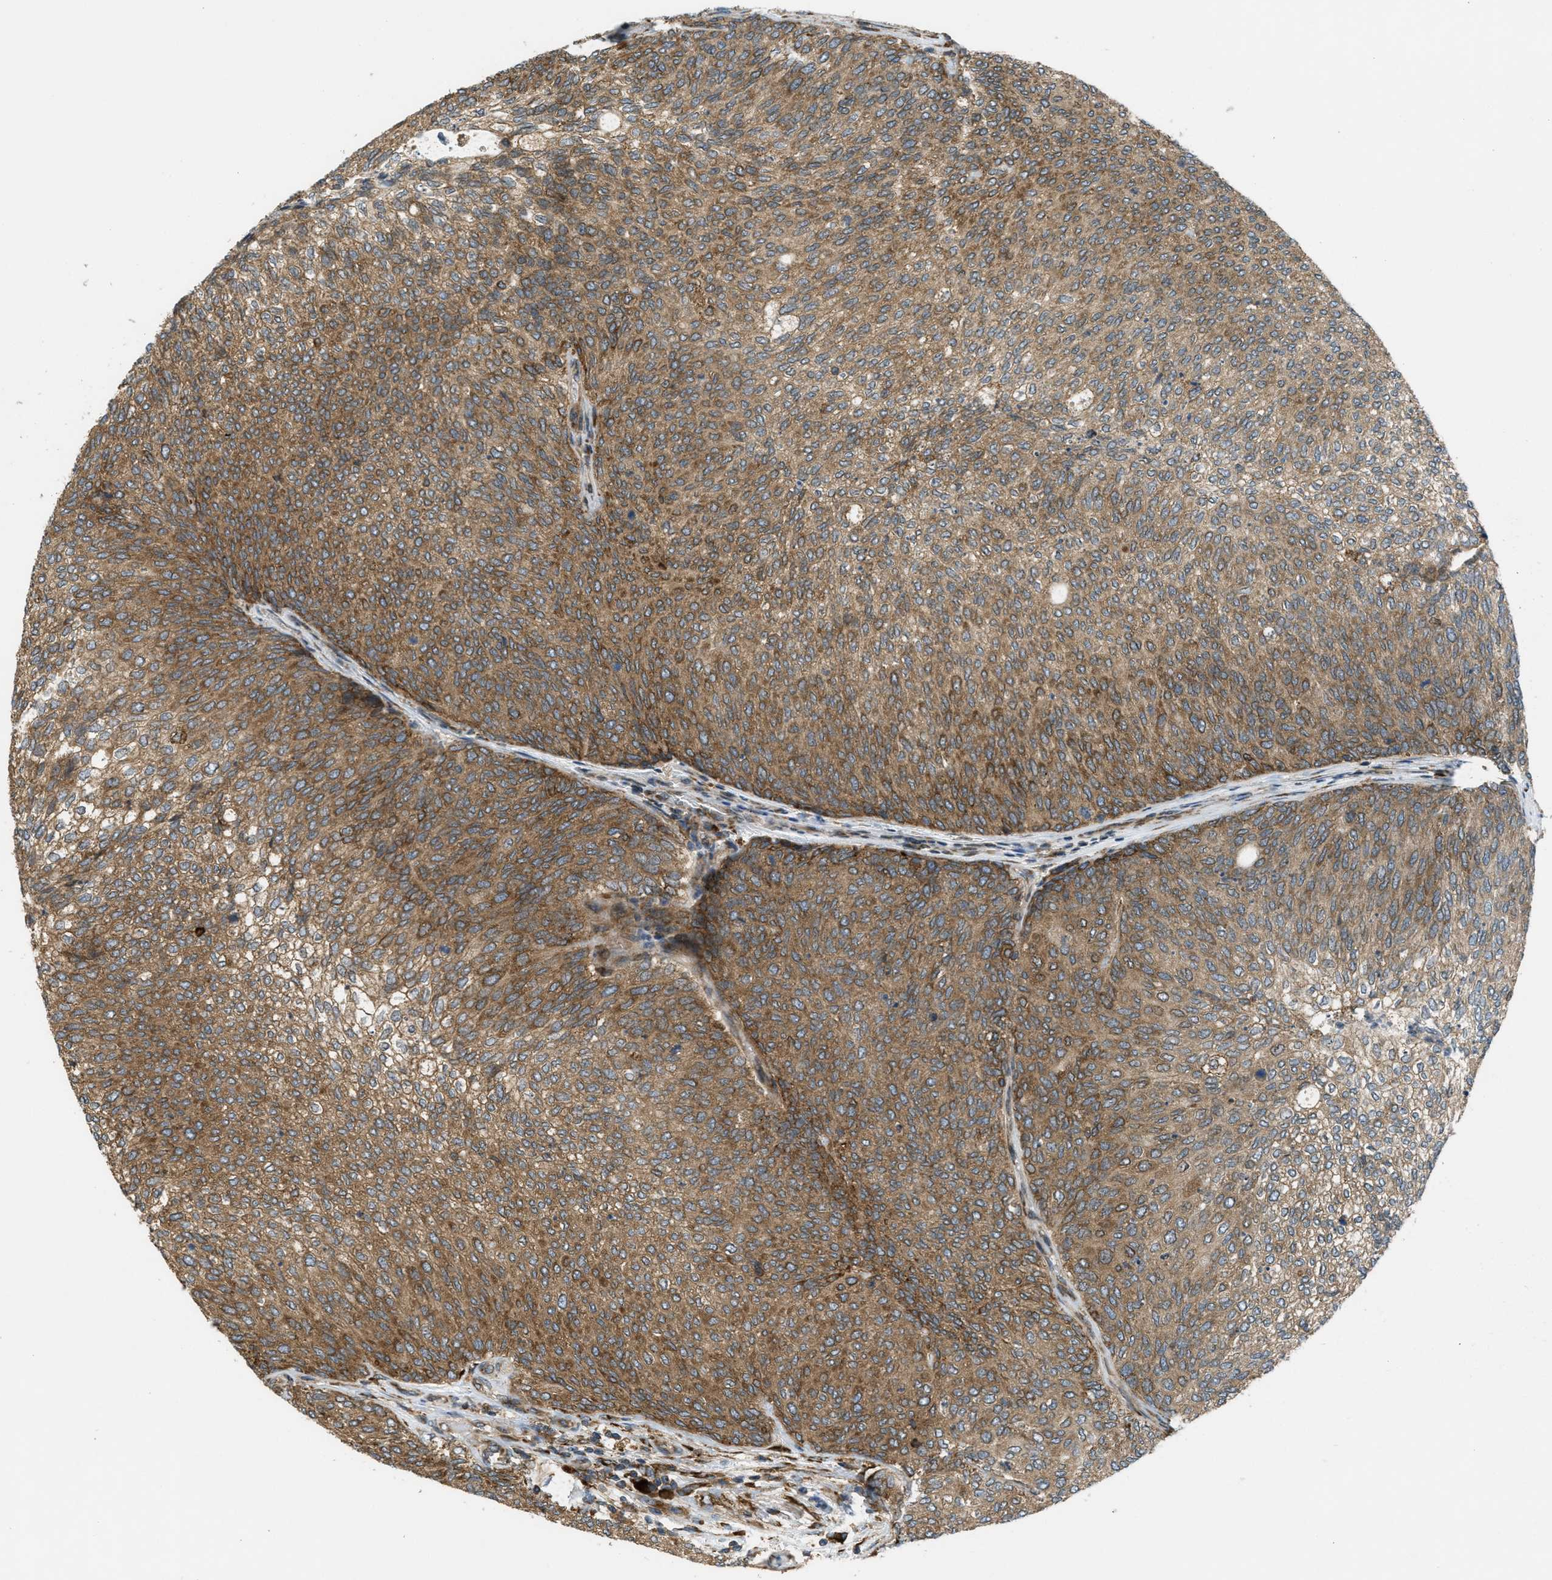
{"staining": {"intensity": "moderate", "quantity": ">75%", "location": "cytoplasmic/membranous"}, "tissue": "urothelial cancer", "cell_type": "Tumor cells", "image_type": "cancer", "snomed": [{"axis": "morphology", "description": "Urothelial carcinoma, Low grade"}, {"axis": "topography", "description": "Urinary bladder"}], "caption": "Urothelial cancer stained with DAB IHC shows medium levels of moderate cytoplasmic/membranous staining in approximately >75% of tumor cells.", "gene": "PCDH18", "patient": {"sex": "female", "age": 79}}